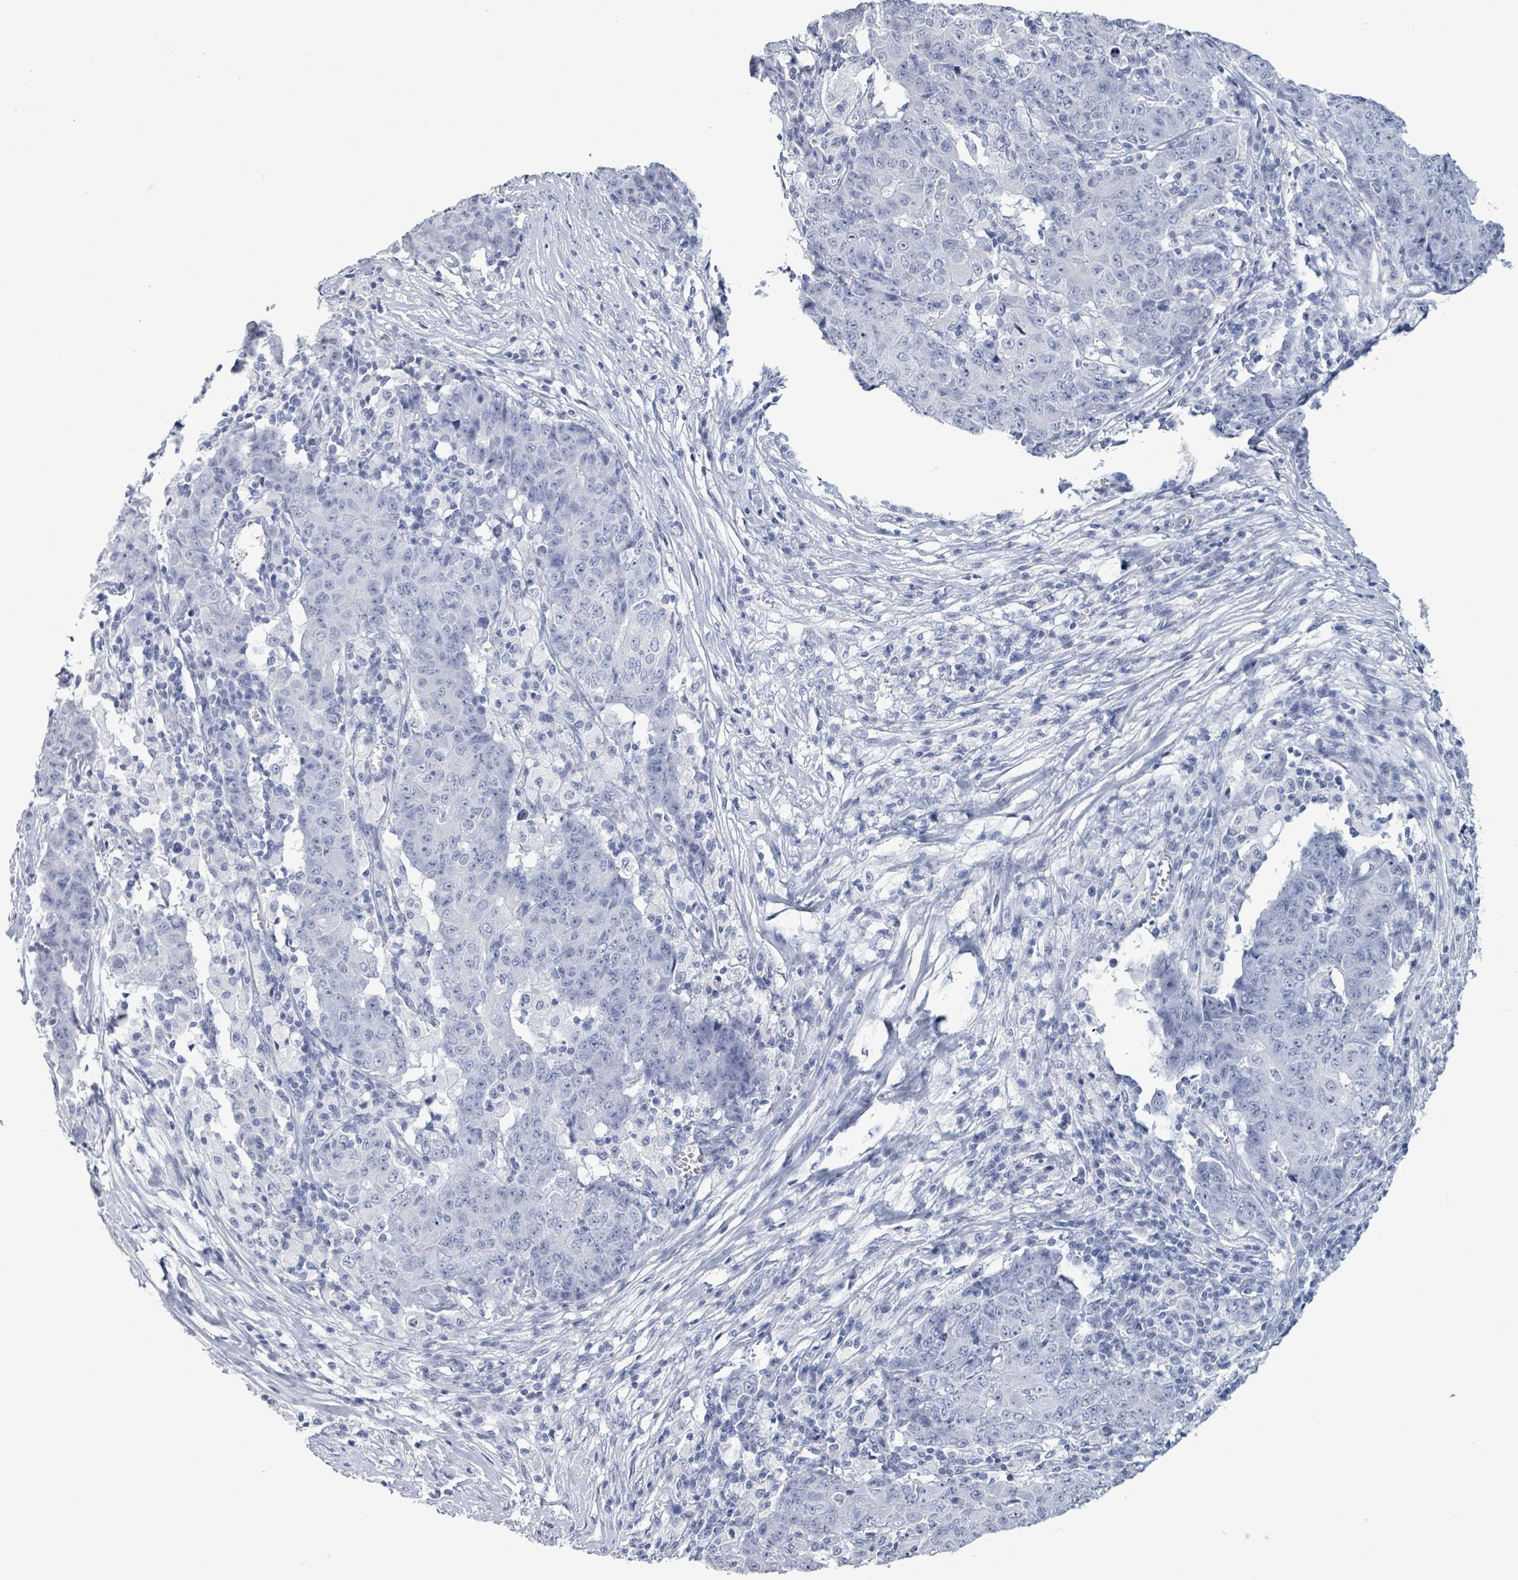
{"staining": {"intensity": "negative", "quantity": "none", "location": "none"}, "tissue": "ovarian cancer", "cell_type": "Tumor cells", "image_type": "cancer", "snomed": [{"axis": "morphology", "description": "Carcinoma, endometroid"}, {"axis": "topography", "description": "Ovary"}], "caption": "A photomicrograph of ovarian cancer (endometroid carcinoma) stained for a protein exhibits no brown staining in tumor cells.", "gene": "NKX2-1", "patient": {"sex": "female", "age": 42}}